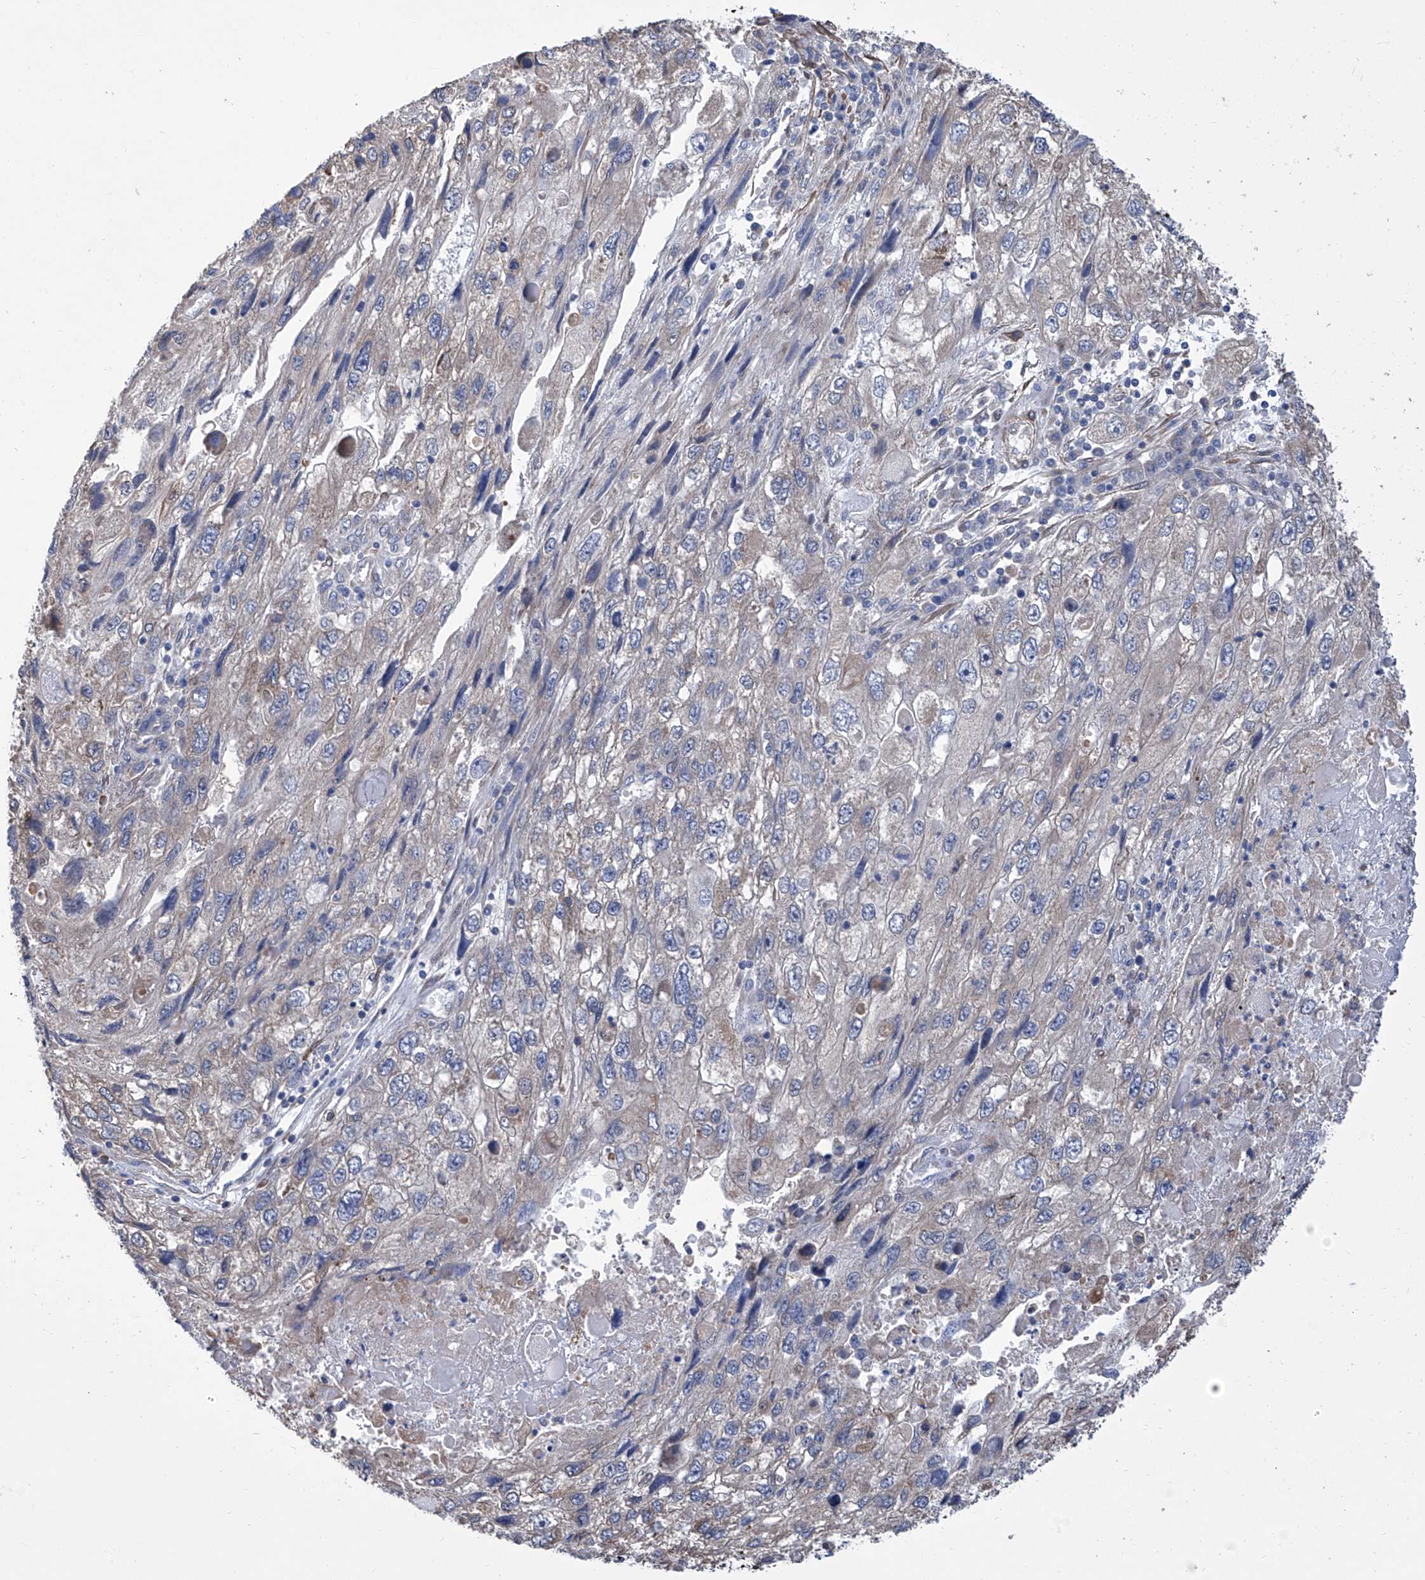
{"staining": {"intensity": "negative", "quantity": "none", "location": "none"}, "tissue": "endometrial cancer", "cell_type": "Tumor cells", "image_type": "cancer", "snomed": [{"axis": "morphology", "description": "Adenocarcinoma, NOS"}, {"axis": "topography", "description": "Endometrium"}], "caption": "DAB immunohistochemical staining of endometrial cancer shows no significant positivity in tumor cells.", "gene": "SMS", "patient": {"sex": "female", "age": 49}}